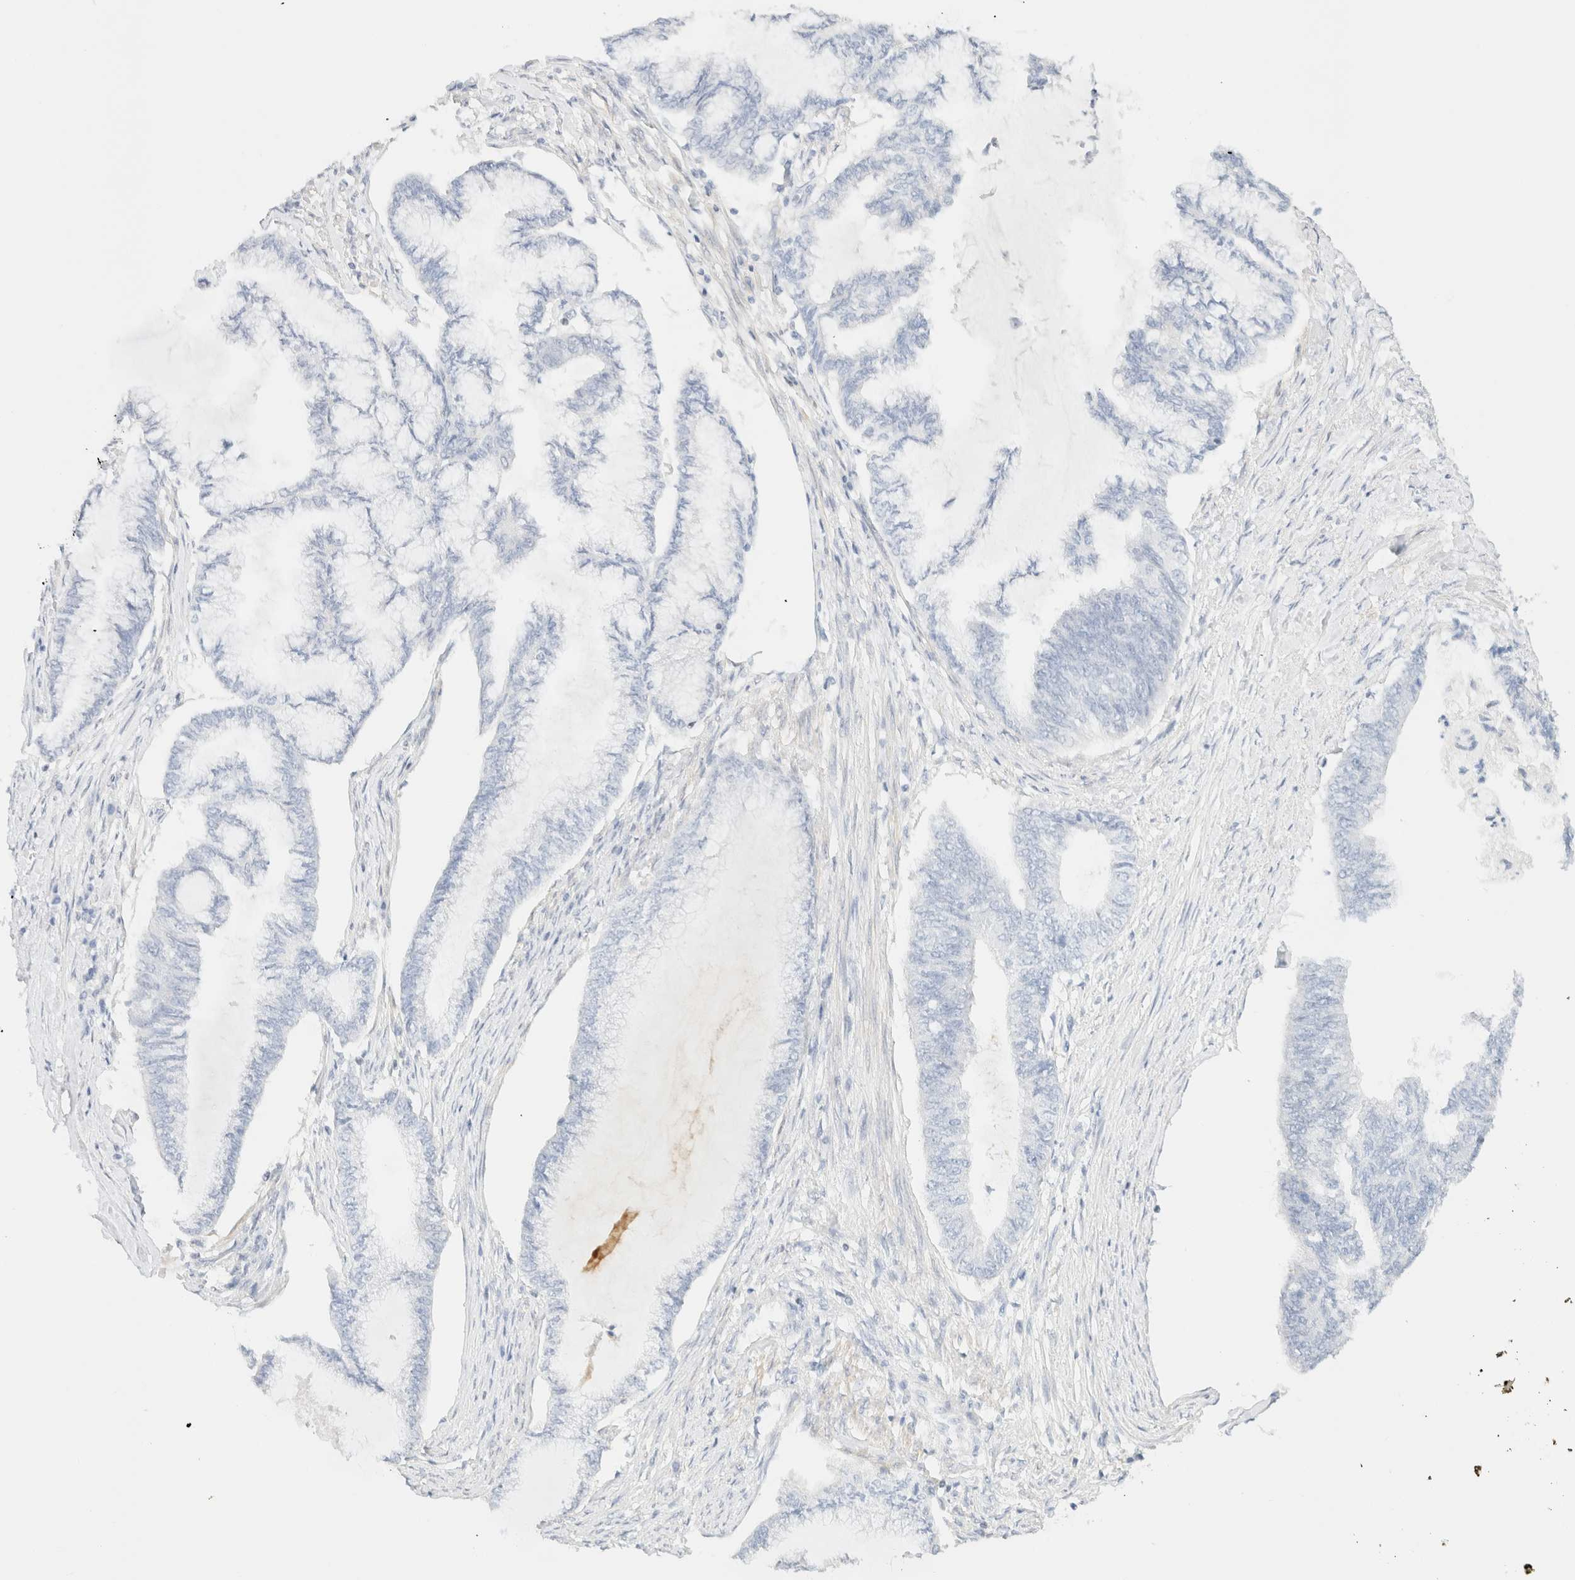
{"staining": {"intensity": "negative", "quantity": "none", "location": "none"}, "tissue": "endometrial cancer", "cell_type": "Tumor cells", "image_type": "cancer", "snomed": [{"axis": "morphology", "description": "Adenocarcinoma, NOS"}, {"axis": "topography", "description": "Endometrium"}], "caption": "A photomicrograph of endometrial adenocarcinoma stained for a protein reveals no brown staining in tumor cells. (Brightfield microscopy of DAB IHC at high magnification).", "gene": "IKZF3", "patient": {"sex": "female", "age": 86}}